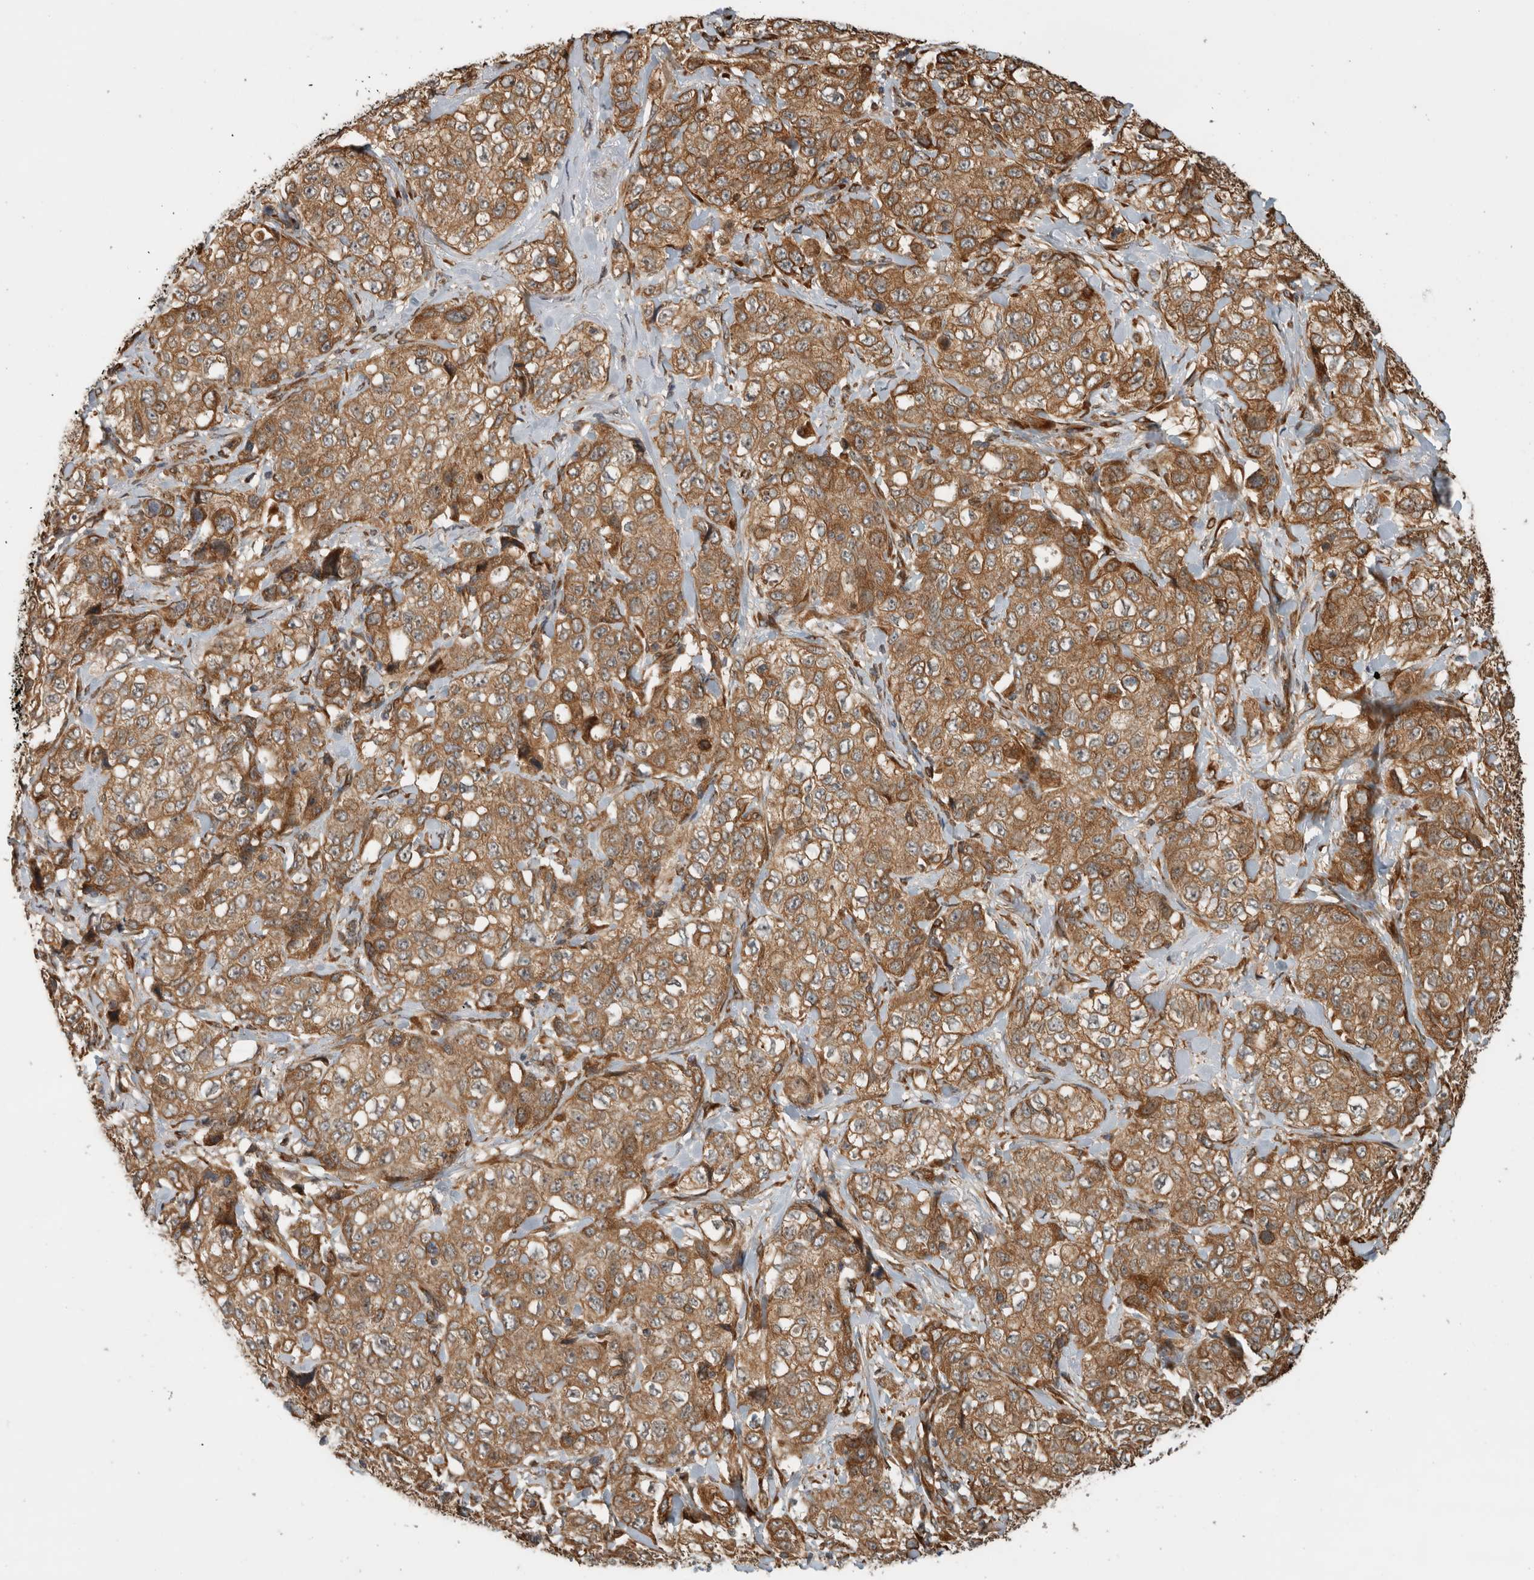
{"staining": {"intensity": "moderate", "quantity": ">75%", "location": "cytoplasmic/membranous"}, "tissue": "stomach cancer", "cell_type": "Tumor cells", "image_type": "cancer", "snomed": [{"axis": "morphology", "description": "Adenocarcinoma, NOS"}, {"axis": "topography", "description": "Stomach"}], "caption": "Protein expression analysis of stomach adenocarcinoma demonstrates moderate cytoplasmic/membranous expression in approximately >75% of tumor cells.", "gene": "TUBD1", "patient": {"sex": "male", "age": 48}}